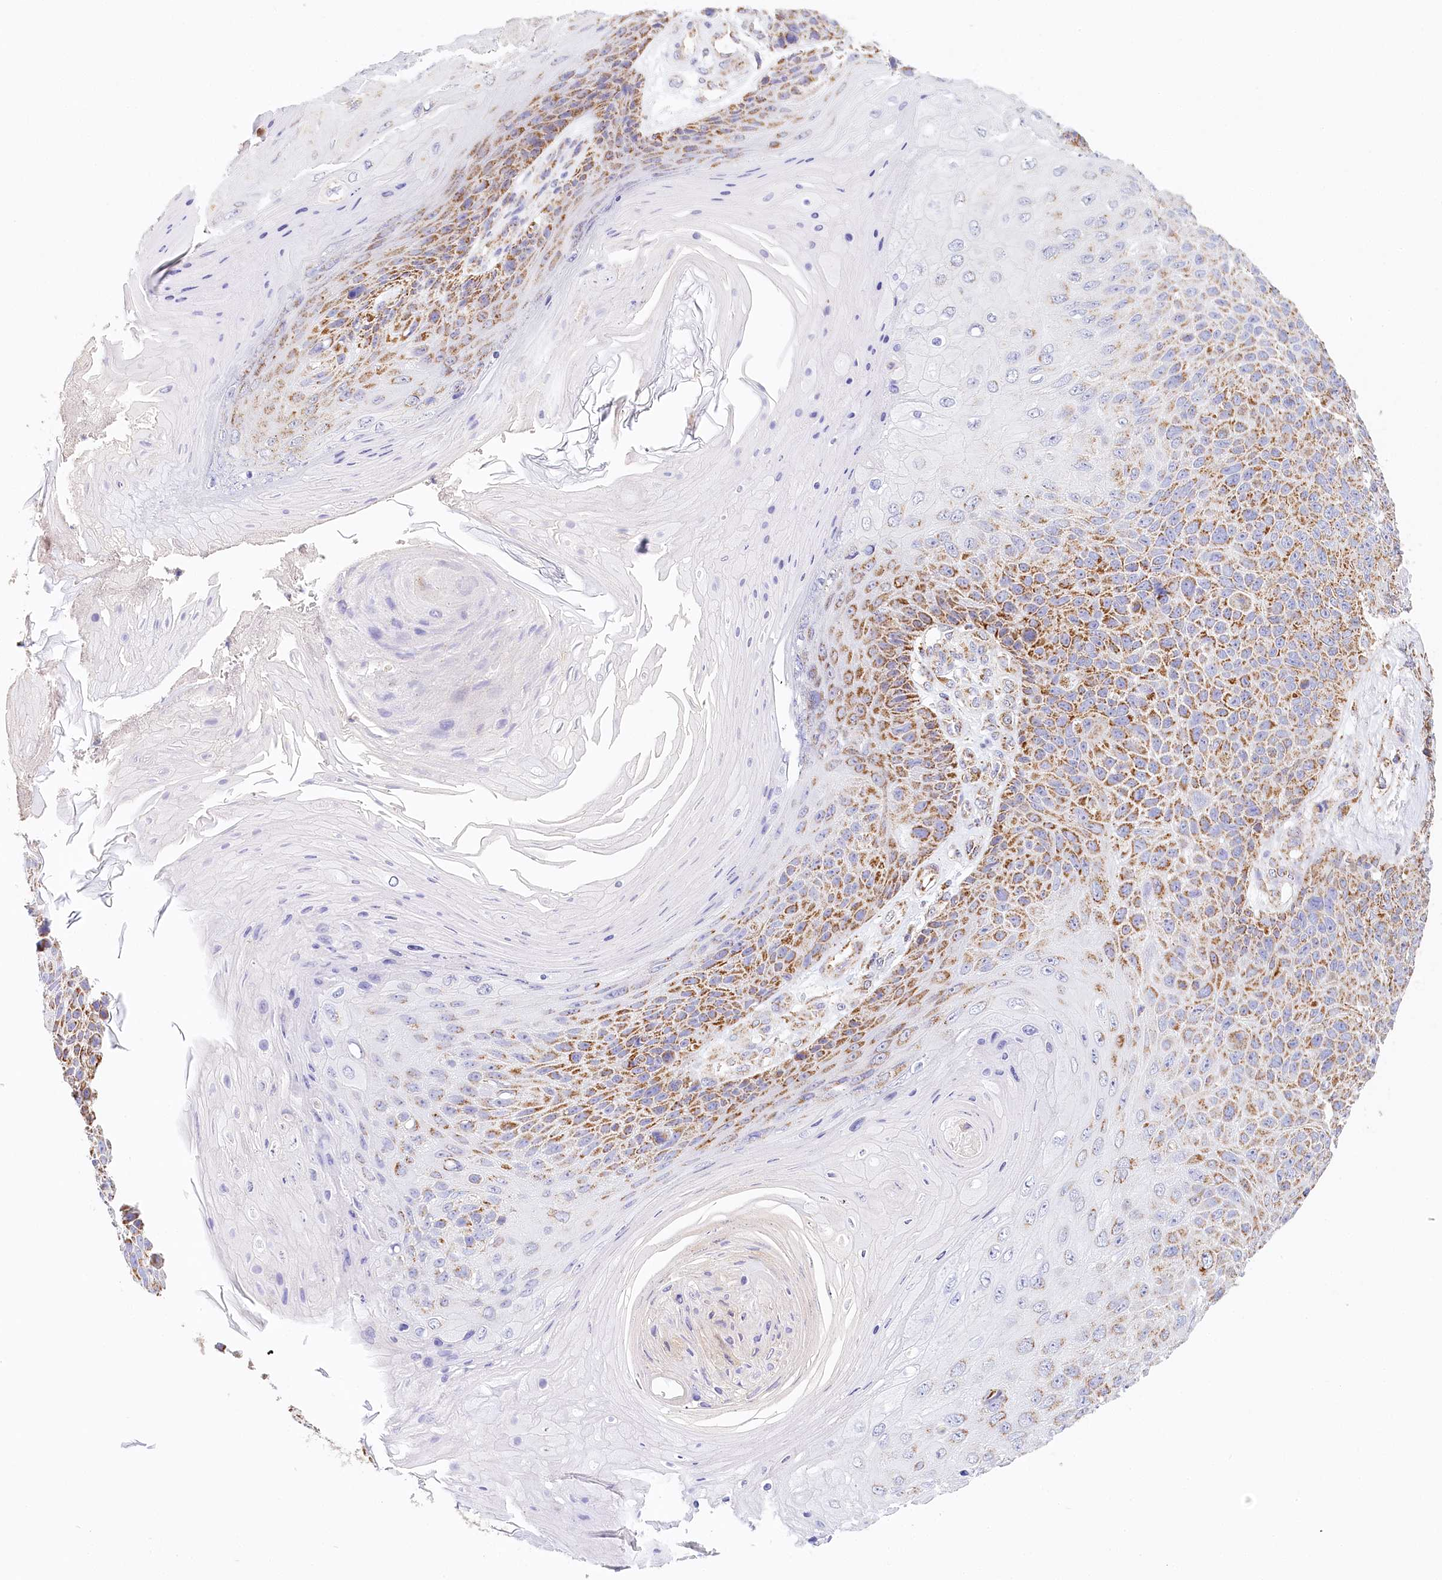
{"staining": {"intensity": "moderate", "quantity": ">75%", "location": "cytoplasmic/membranous"}, "tissue": "skin cancer", "cell_type": "Tumor cells", "image_type": "cancer", "snomed": [{"axis": "morphology", "description": "Squamous cell carcinoma, NOS"}, {"axis": "topography", "description": "Skin"}], "caption": "Squamous cell carcinoma (skin) tissue shows moderate cytoplasmic/membranous staining in approximately >75% of tumor cells, visualized by immunohistochemistry. Using DAB (3,3'-diaminobenzidine) (brown) and hematoxylin (blue) stains, captured at high magnification using brightfield microscopy.", "gene": "LSS", "patient": {"sex": "female", "age": 88}}